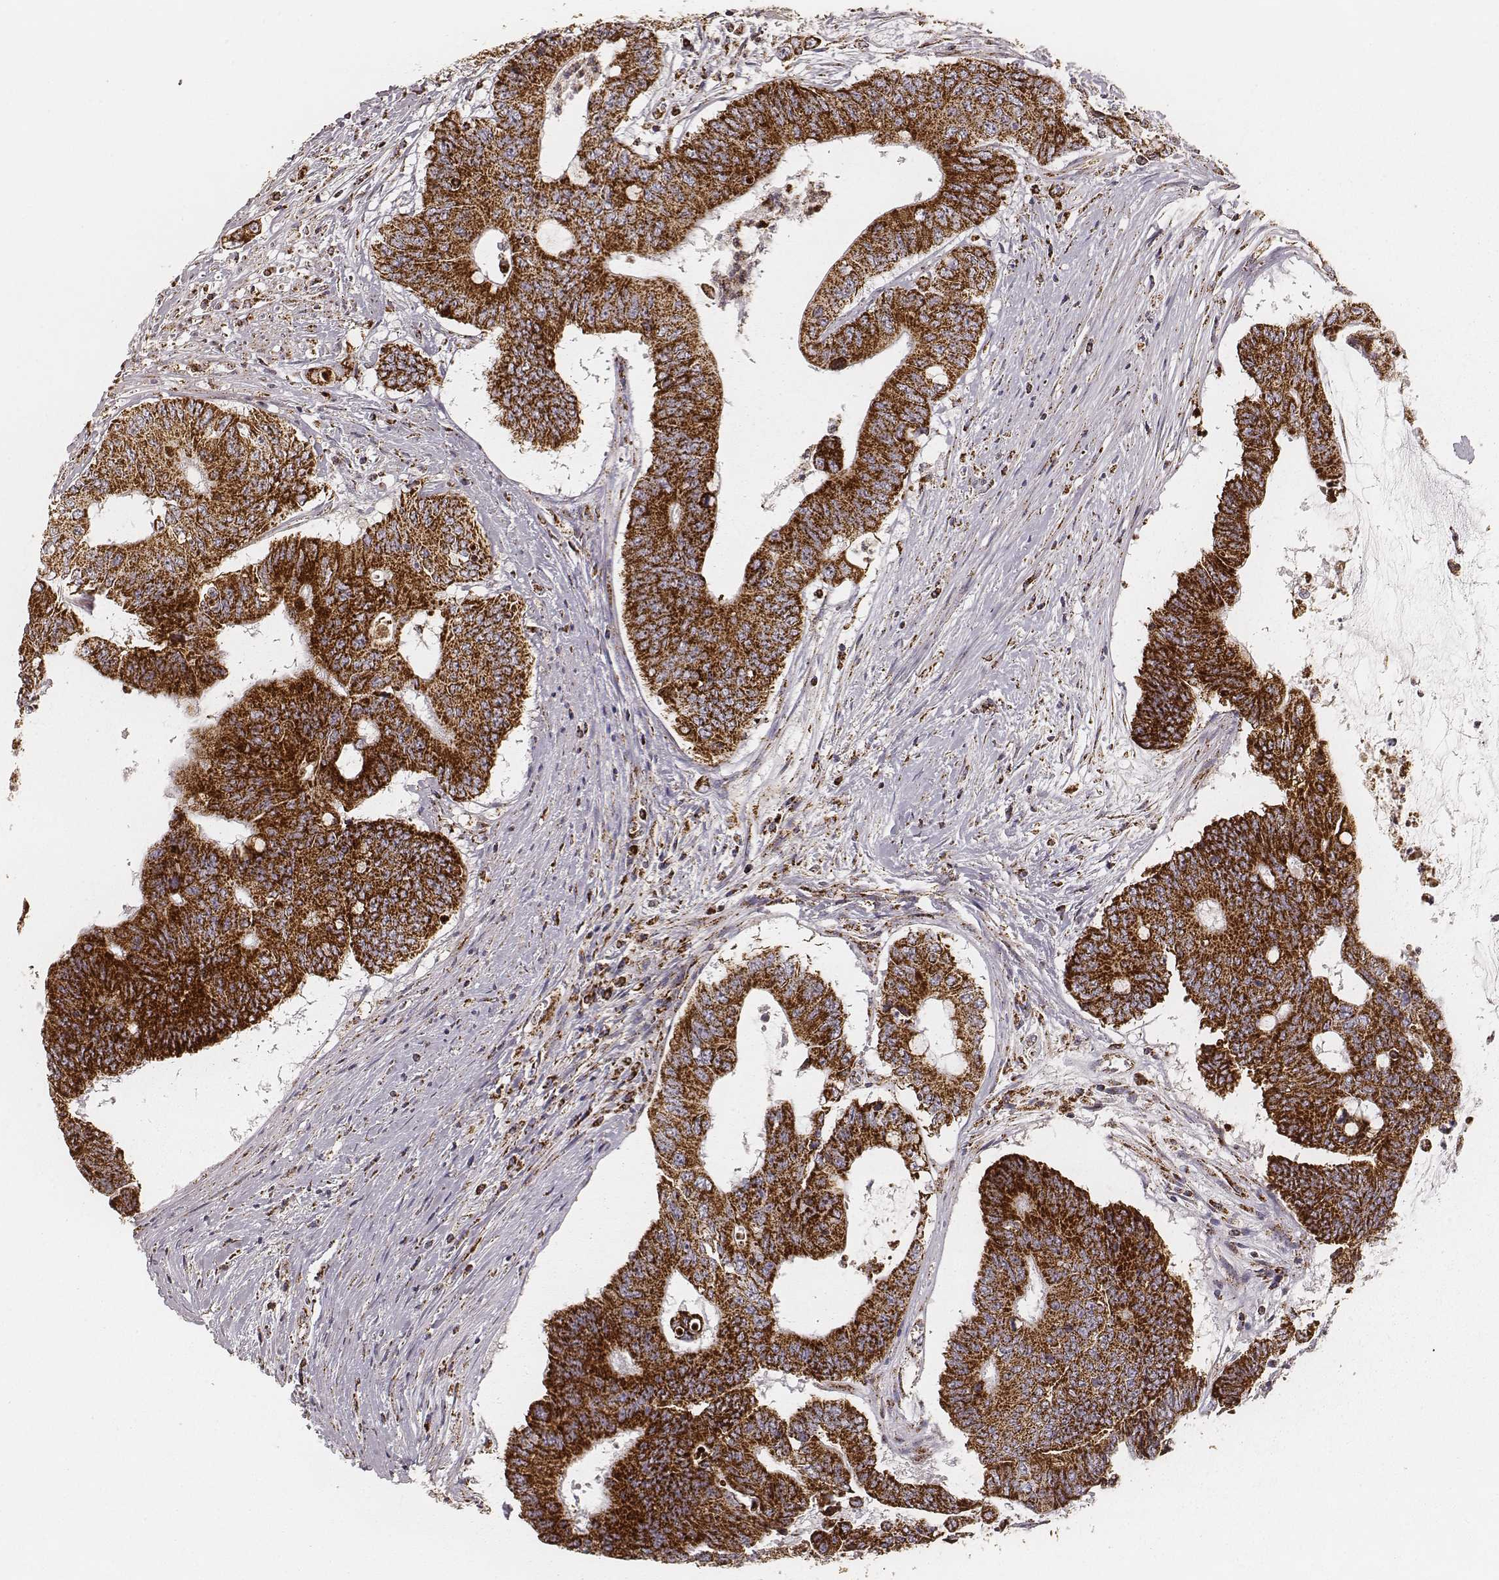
{"staining": {"intensity": "strong", "quantity": ">75%", "location": "cytoplasmic/membranous"}, "tissue": "colorectal cancer", "cell_type": "Tumor cells", "image_type": "cancer", "snomed": [{"axis": "morphology", "description": "Adenocarcinoma, NOS"}, {"axis": "topography", "description": "Rectum"}], "caption": "This is a micrograph of IHC staining of colorectal adenocarcinoma, which shows strong positivity in the cytoplasmic/membranous of tumor cells.", "gene": "CS", "patient": {"sex": "male", "age": 59}}